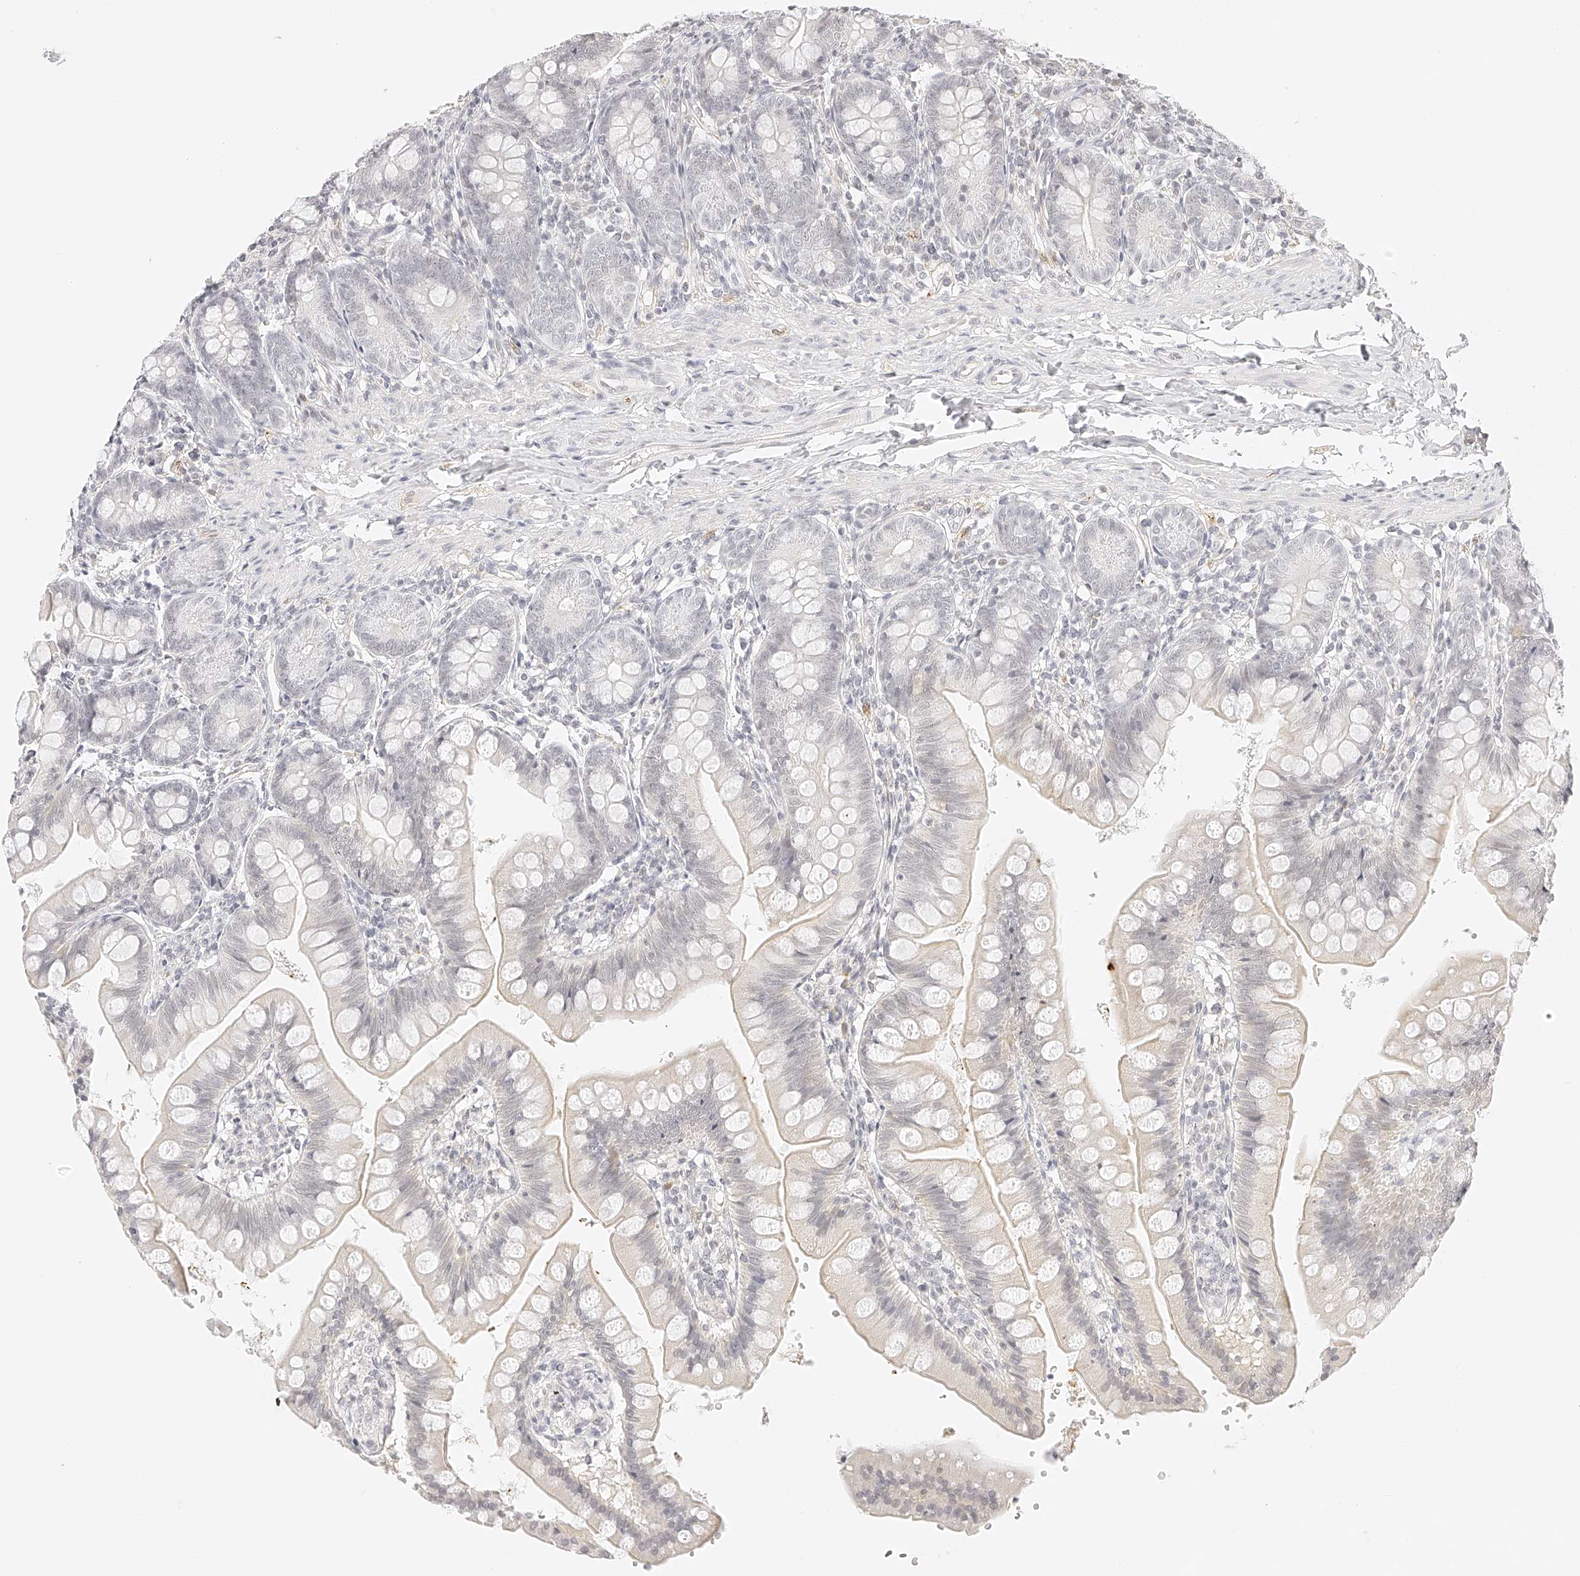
{"staining": {"intensity": "weak", "quantity": "25%-75%", "location": "cytoplasmic/membranous"}, "tissue": "small intestine", "cell_type": "Glandular cells", "image_type": "normal", "snomed": [{"axis": "morphology", "description": "Normal tissue, NOS"}, {"axis": "topography", "description": "Small intestine"}], "caption": "Glandular cells show low levels of weak cytoplasmic/membranous staining in about 25%-75% of cells in benign small intestine.", "gene": "ZFP69", "patient": {"sex": "male", "age": 7}}